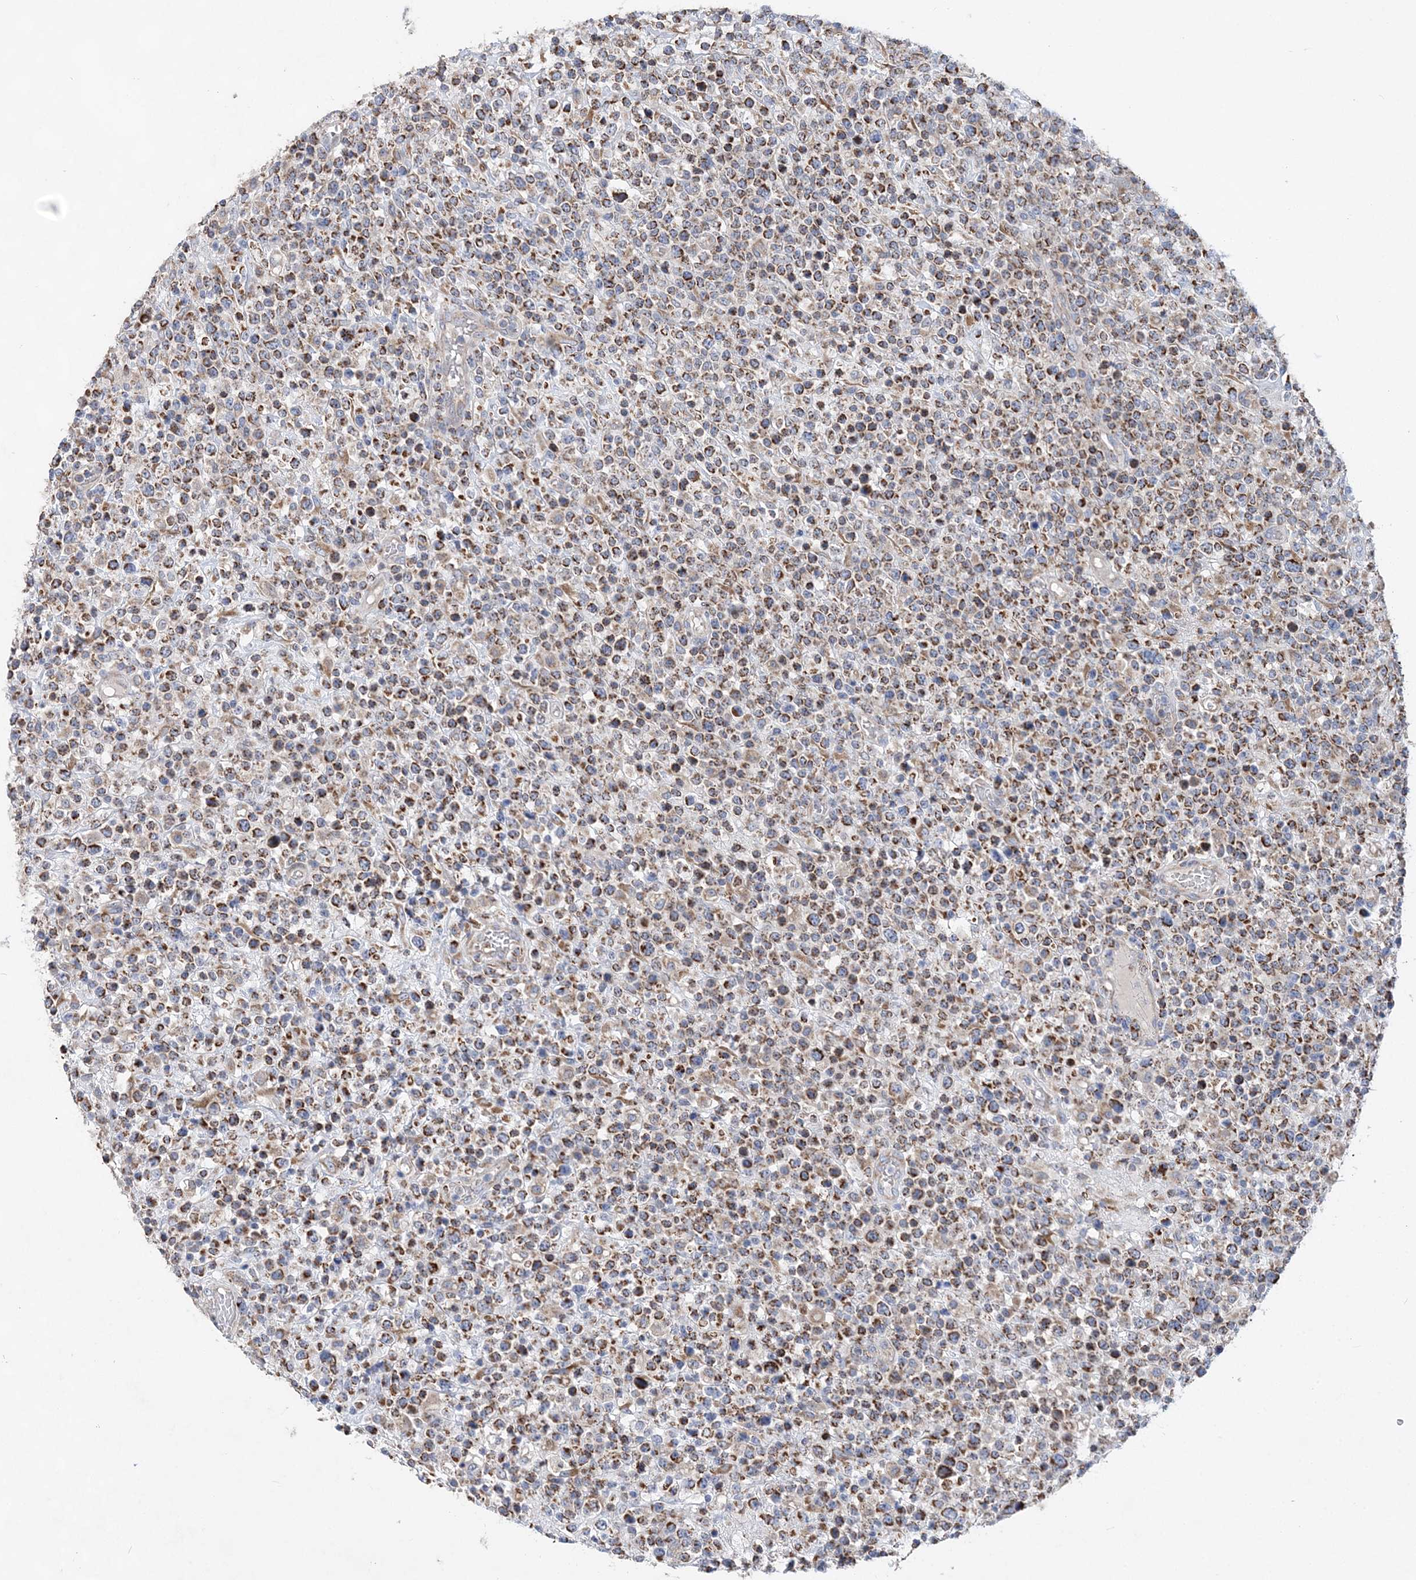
{"staining": {"intensity": "moderate", "quantity": ">75%", "location": "cytoplasmic/membranous"}, "tissue": "lymphoma", "cell_type": "Tumor cells", "image_type": "cancer", "snomed": [{"axis": "morphology", "description": "Malignant lymphoma, non-Hodgkin's type, High grade"}, {"axis": "topography", "description": "Colon"}], "caption": "Tumor cells exhibit medium levels of moderate cytoplasmic/membranous staining in about >75% of cells in human lymphoma. The staining was performed using DAB, with brown indicating positive protein expression. Nuclei are stained blue with hematoxylin.", "gene": "TRAPPC13", "patient": {"sex": "female", "age": 53}}